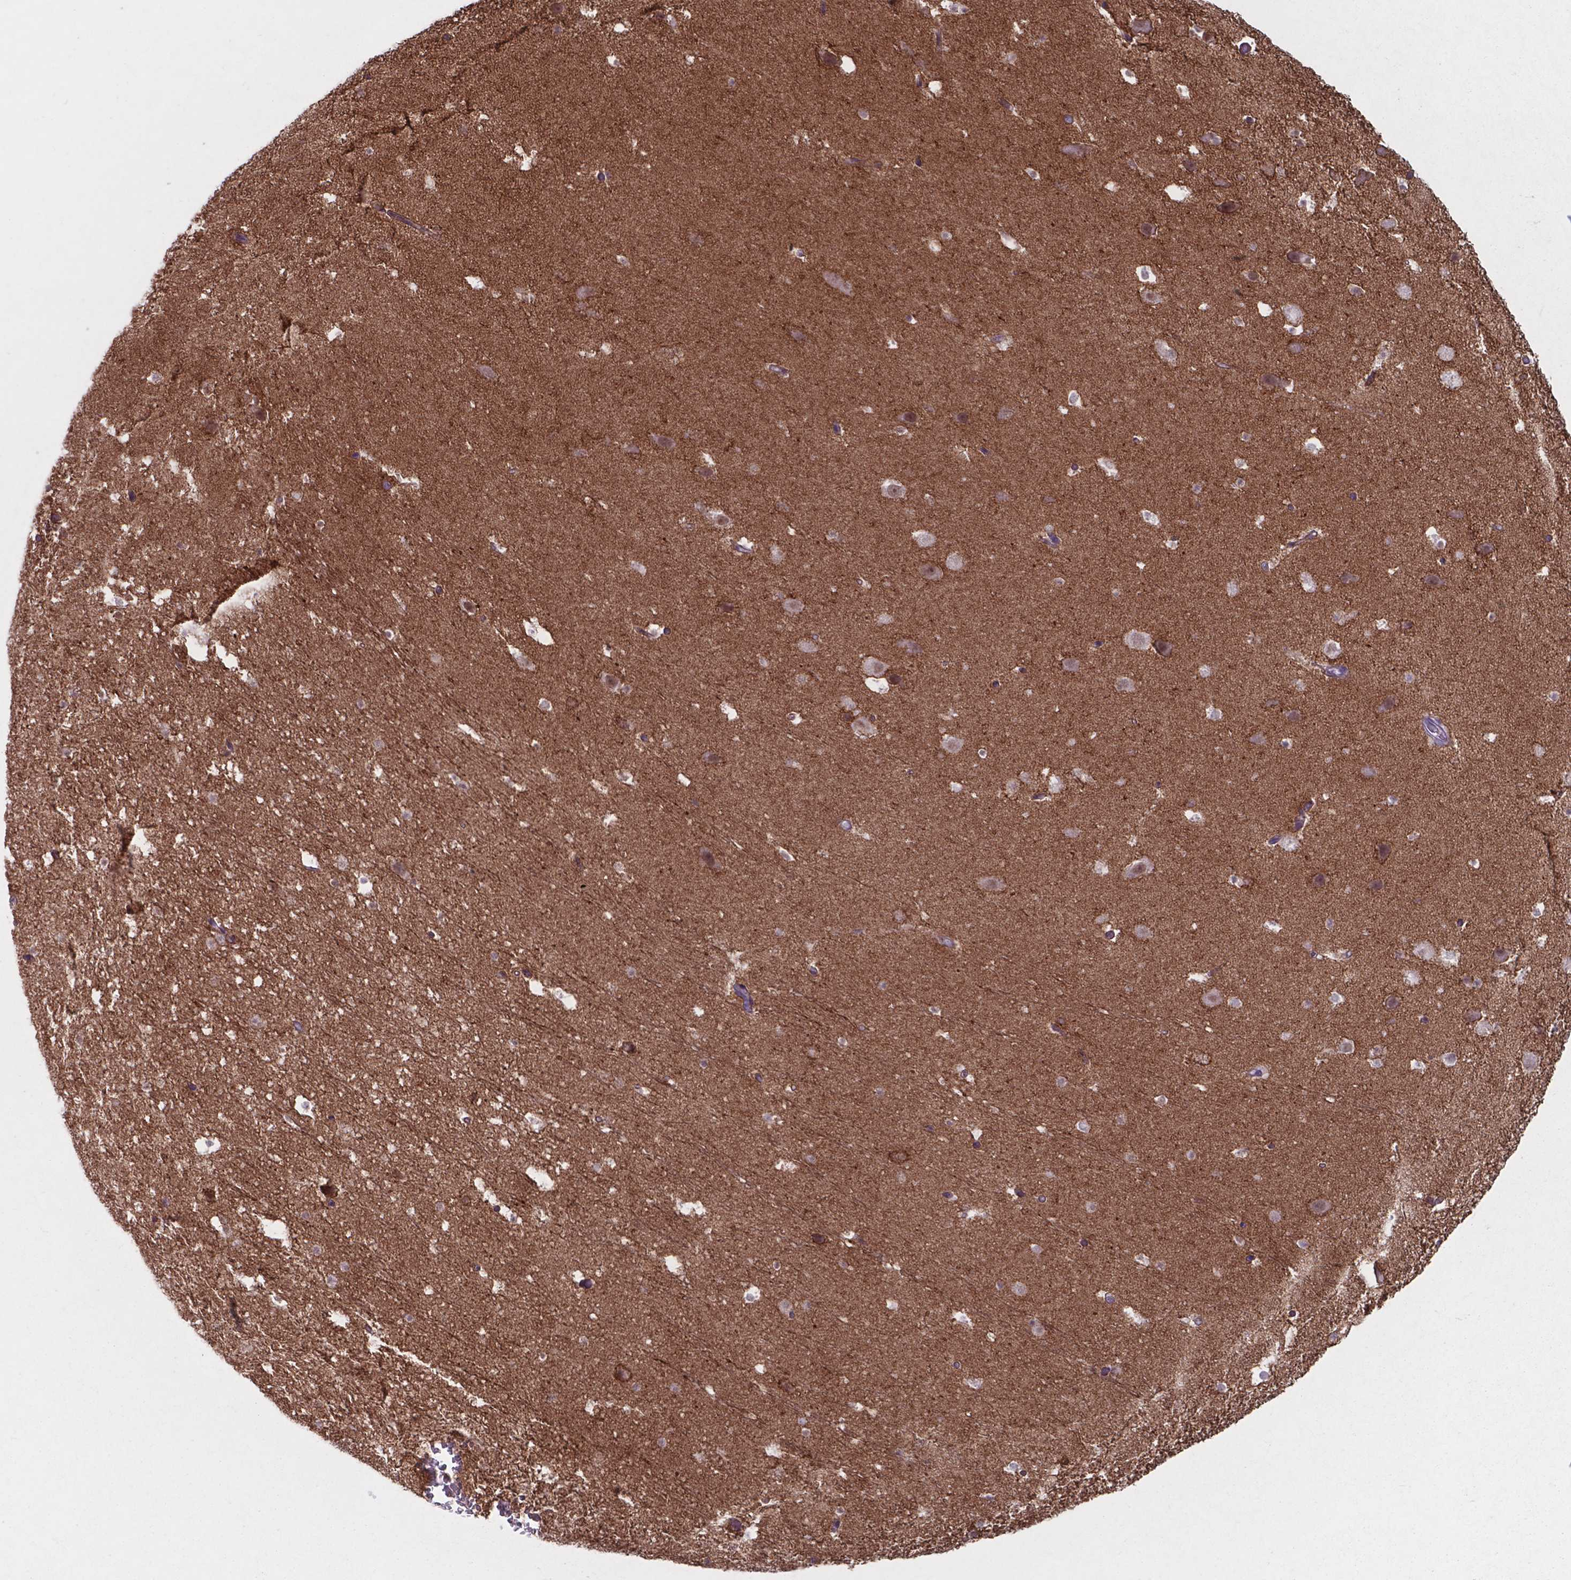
{"staining": {"intensity": "weak", "quantity": "<25%", "location": "cytoplasmic/membranous"}, "tissue": "hippocampus", "cell_type": "Glial cells", "image_type": "normal", "snomed": [{"axis": "morphology", "description": "Normal tissue, NOS"}, {"axis": "topography", "description": "Hippocampus"}], "caption": "High magnification brightfield microscopy of unremarkable hippocampus stained with DAB (3,3'-diaminobenzidine) (brown) and counterstained with hematoxylin (blue): glial cells show no significant expression. Nuclei are stained in blue.", "gene": "UBE2E2", "patient": {"sex": "male", "age": 26}}